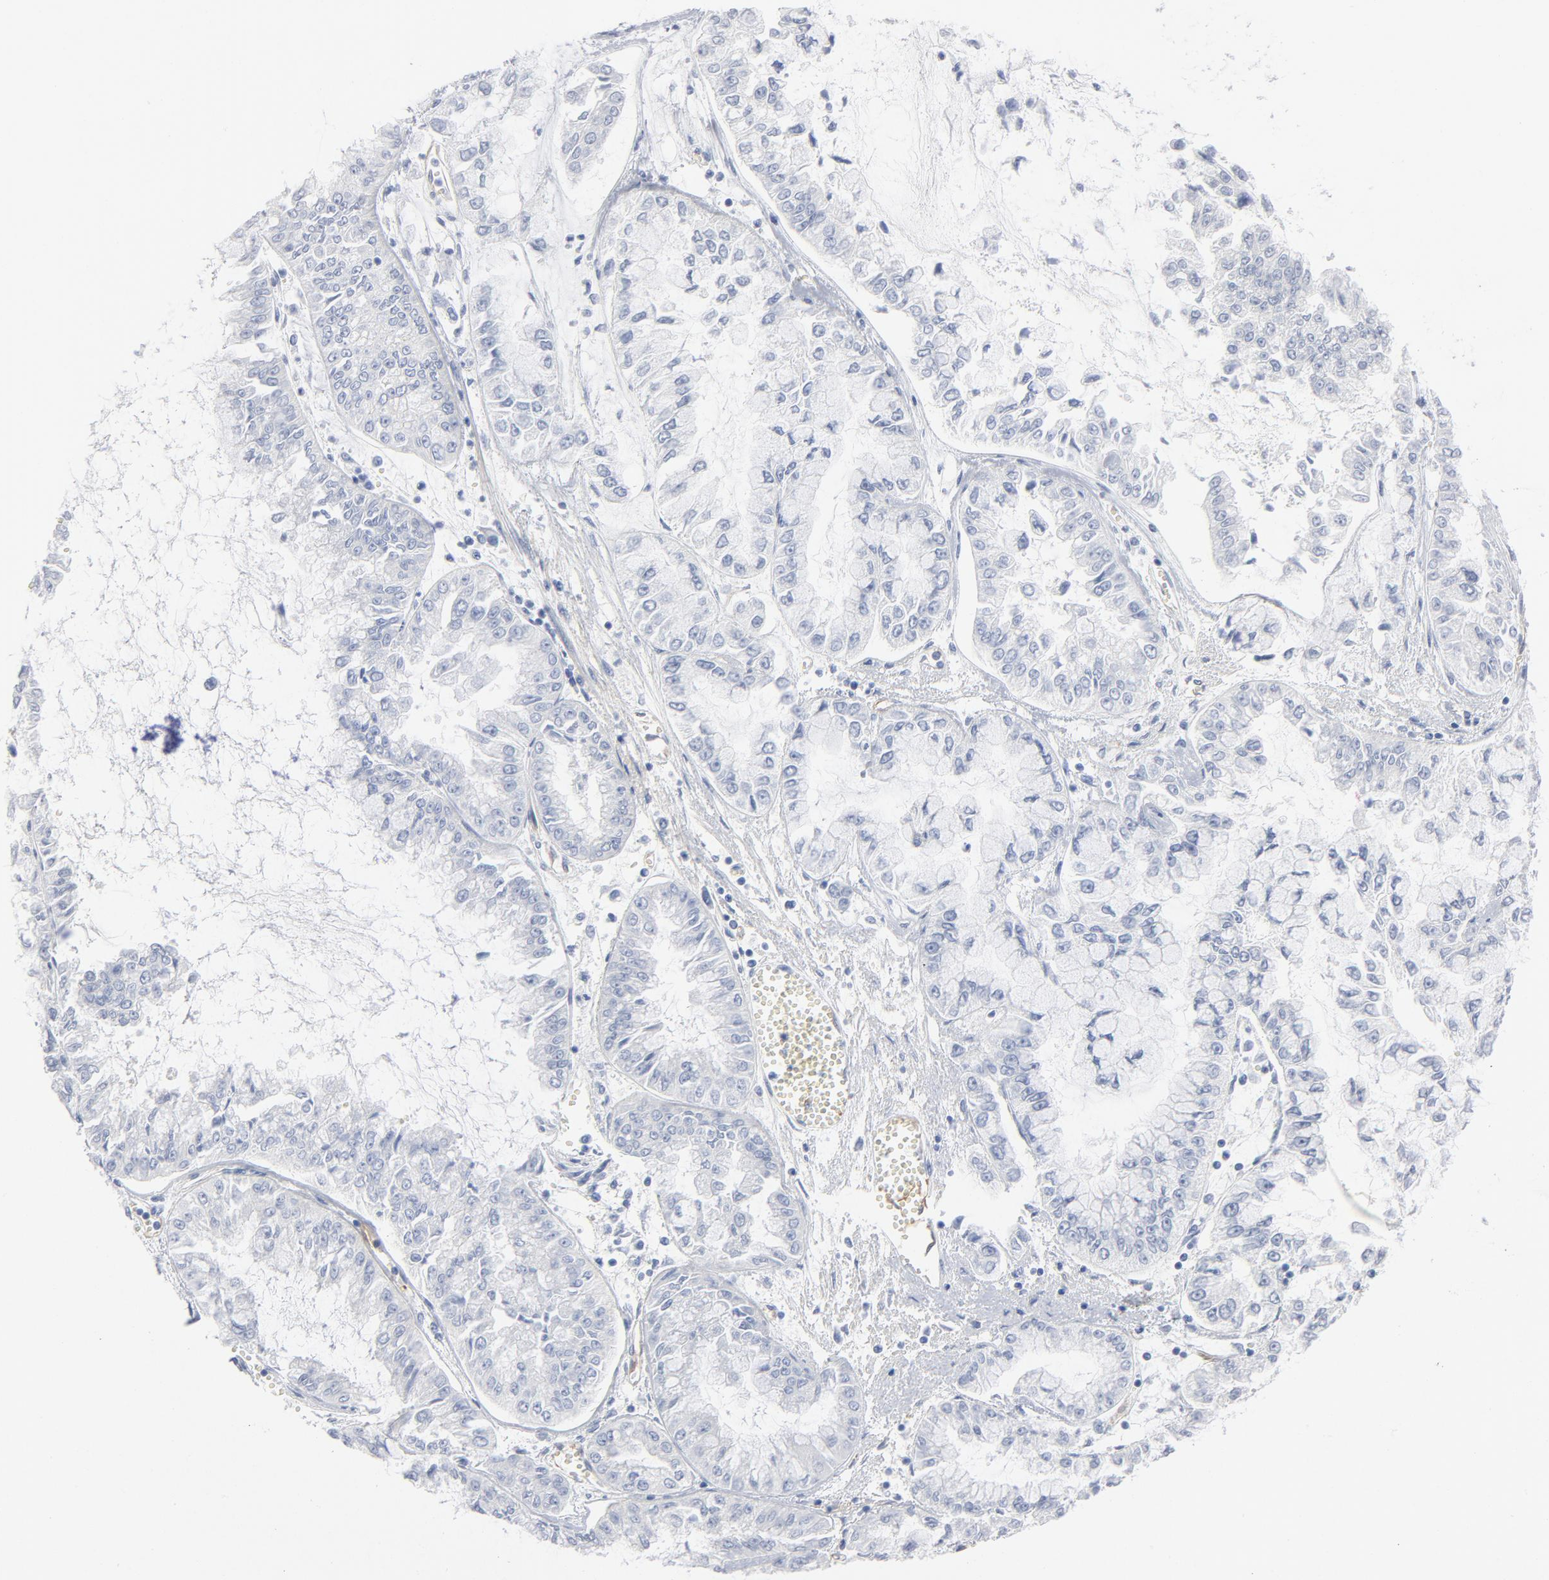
{"staining": {"intensity": "negative", "quantity": "none", "location": "none"}, "tissue": "liver cancer", "cell_type": "Tumor cells", "image_type": "cancer", "snomed": [{"axis": "morphology", "description": "Cholangiocarcinoma"}, {"axis": "topography", "description": "Liver"}], "caption": "Liver cancer (cholangiocarcinoma) was stained to show a protein in brown. There is no significant staining in tumor cells. (Immunohistochemistry, brightfield microscopy, high magnification).", "gene": "SHANK3", "patient": {"sex": "female", "age": 79}}